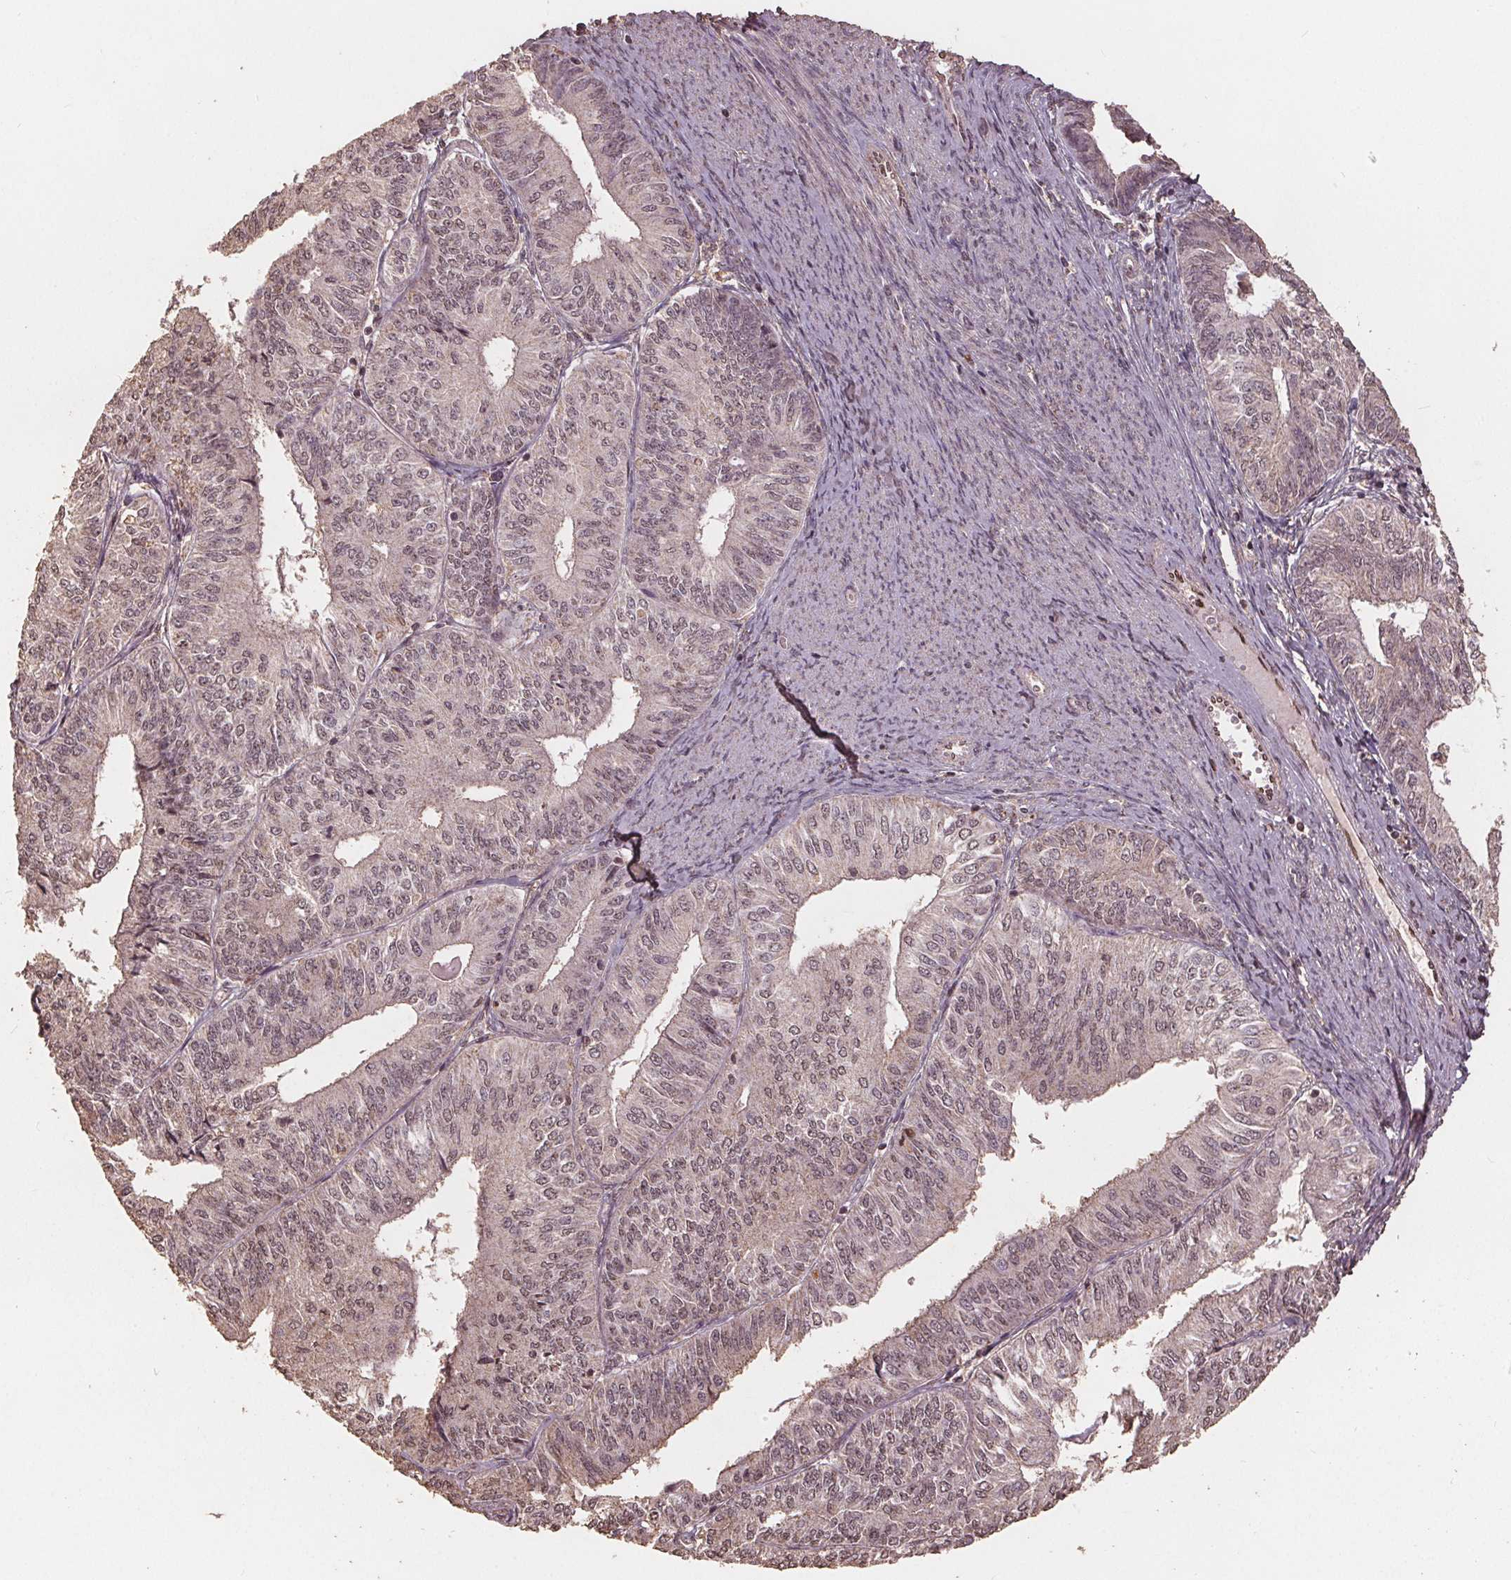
{"staining": {"intensity": "weak", "quantity": "<25%", "location": "nuclear"}, "tissue": "endometrial cancer", "cell_type": "Tumor cells", "image_type": "cancer", "snomed": [{"axis": "morphology", "description": "Adenocarcinoma, NOS"}, {"axis": "topography", "description": "Endometrium"}], "caption": "An image of adenocarcinoma (endometrial) stained for a protein displays no brown staining in tumor cells. The staining was performed using DAB (3,3'-diaminobenzidine) to visualize the protein expression in brown, while the nuclei were stained in blue with hematoxylin (Magnification: 20x).", "gene": "DSG3", "patient": {"sex": "female", "age": 58}}